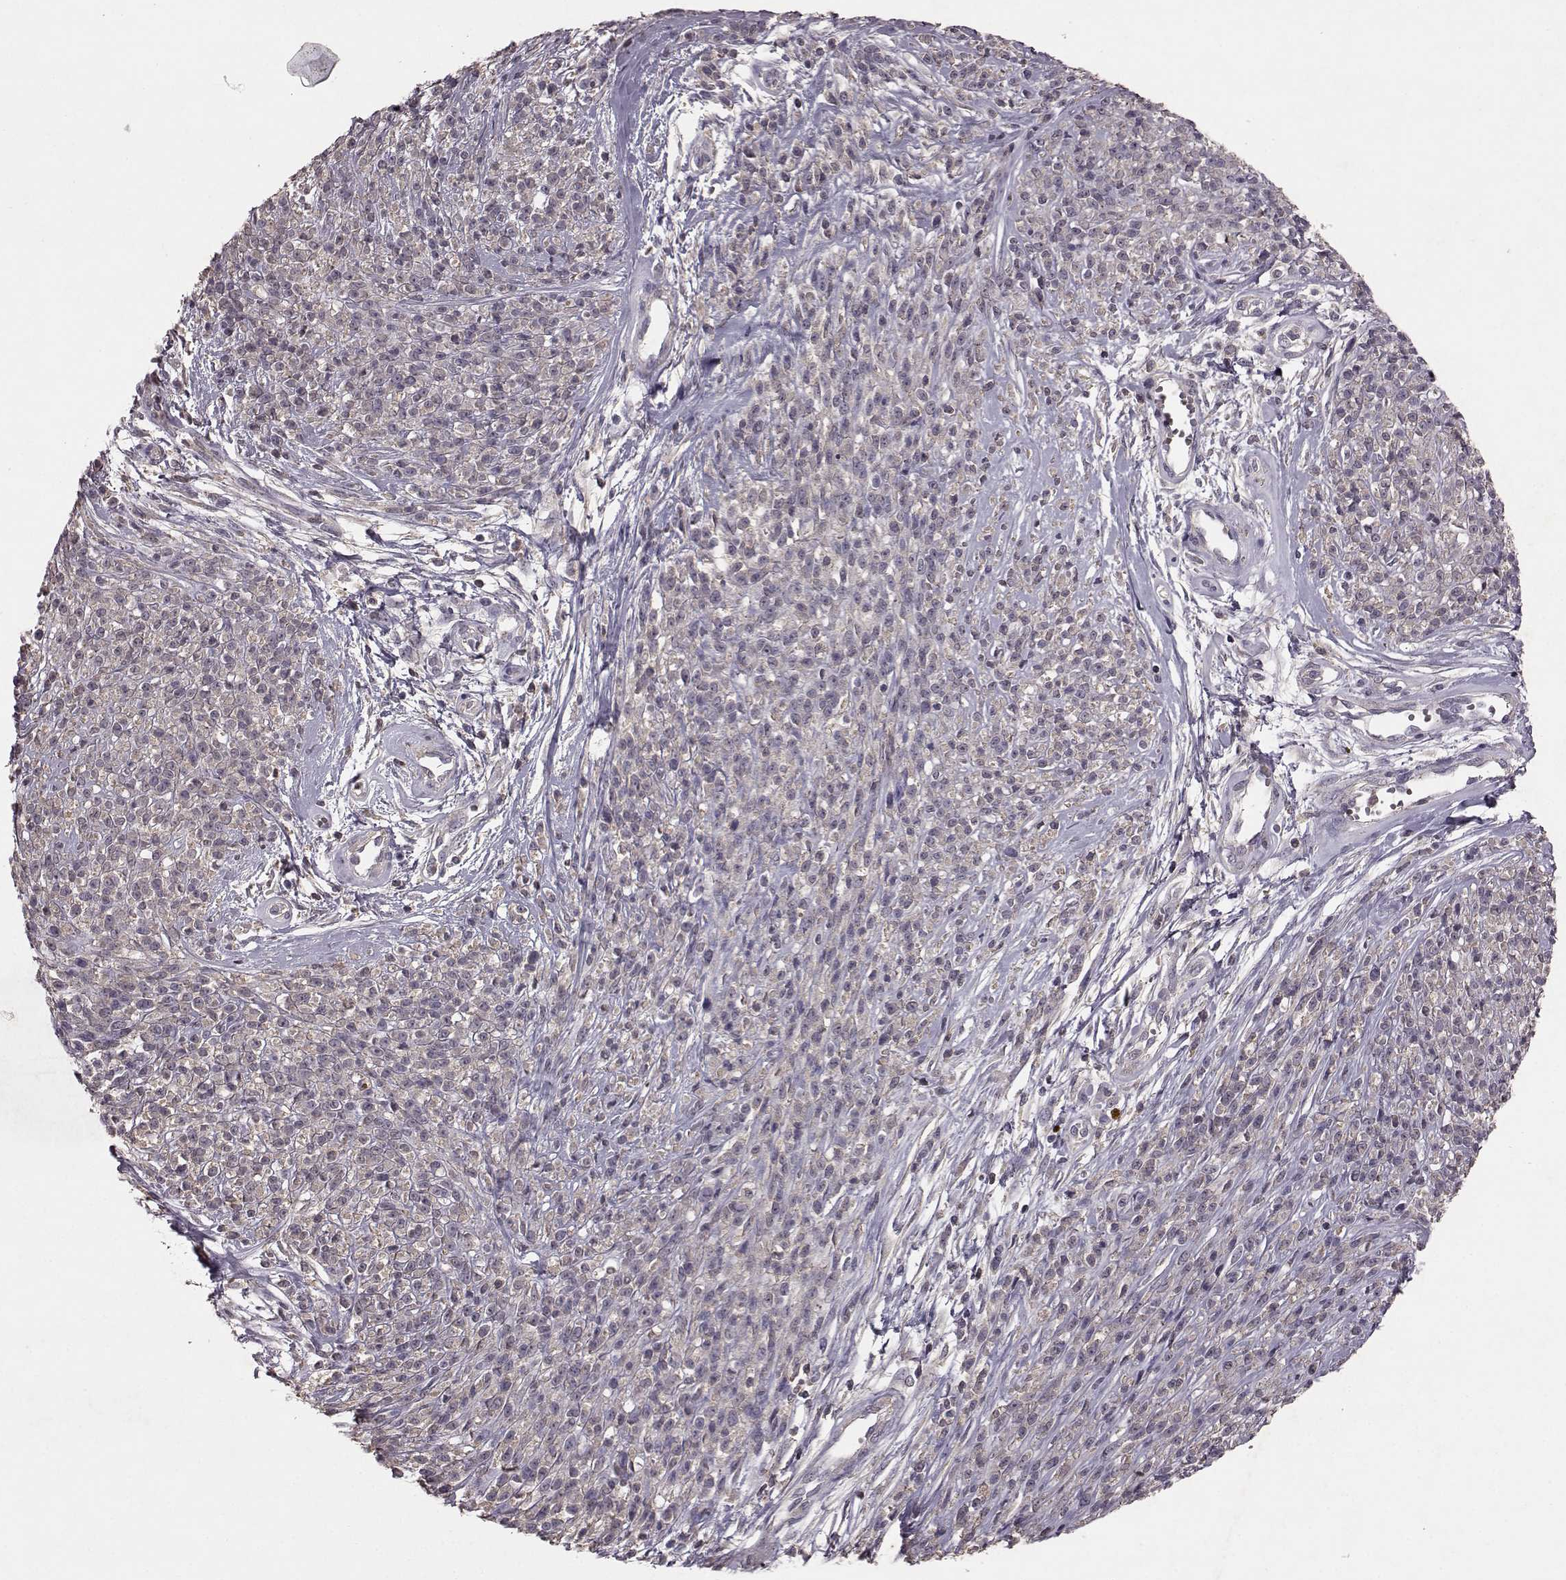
{"staining": {"intensity": "weak", "quantity": "<25%", "location": "cytoplasmic/membranous"}, "tissue": "melanoma", "cell_type": "Tumor cells", "image_type": "cancer", "snomed": [{"axis": "morphology", "description": "Malignant melanoma, NOS"}, {"axis": "topography", "description": "Skin"}, {"axis": "topography", "description": "Skin of trunk"}], "caption": "A high-resolution histopathology image shows immunohistochemistry (IHC) staining of melanoma, which shows no significant staining in tumor cells.", "gene": "FRRS1L", "patient": {"sex": "male", "age": 74}}